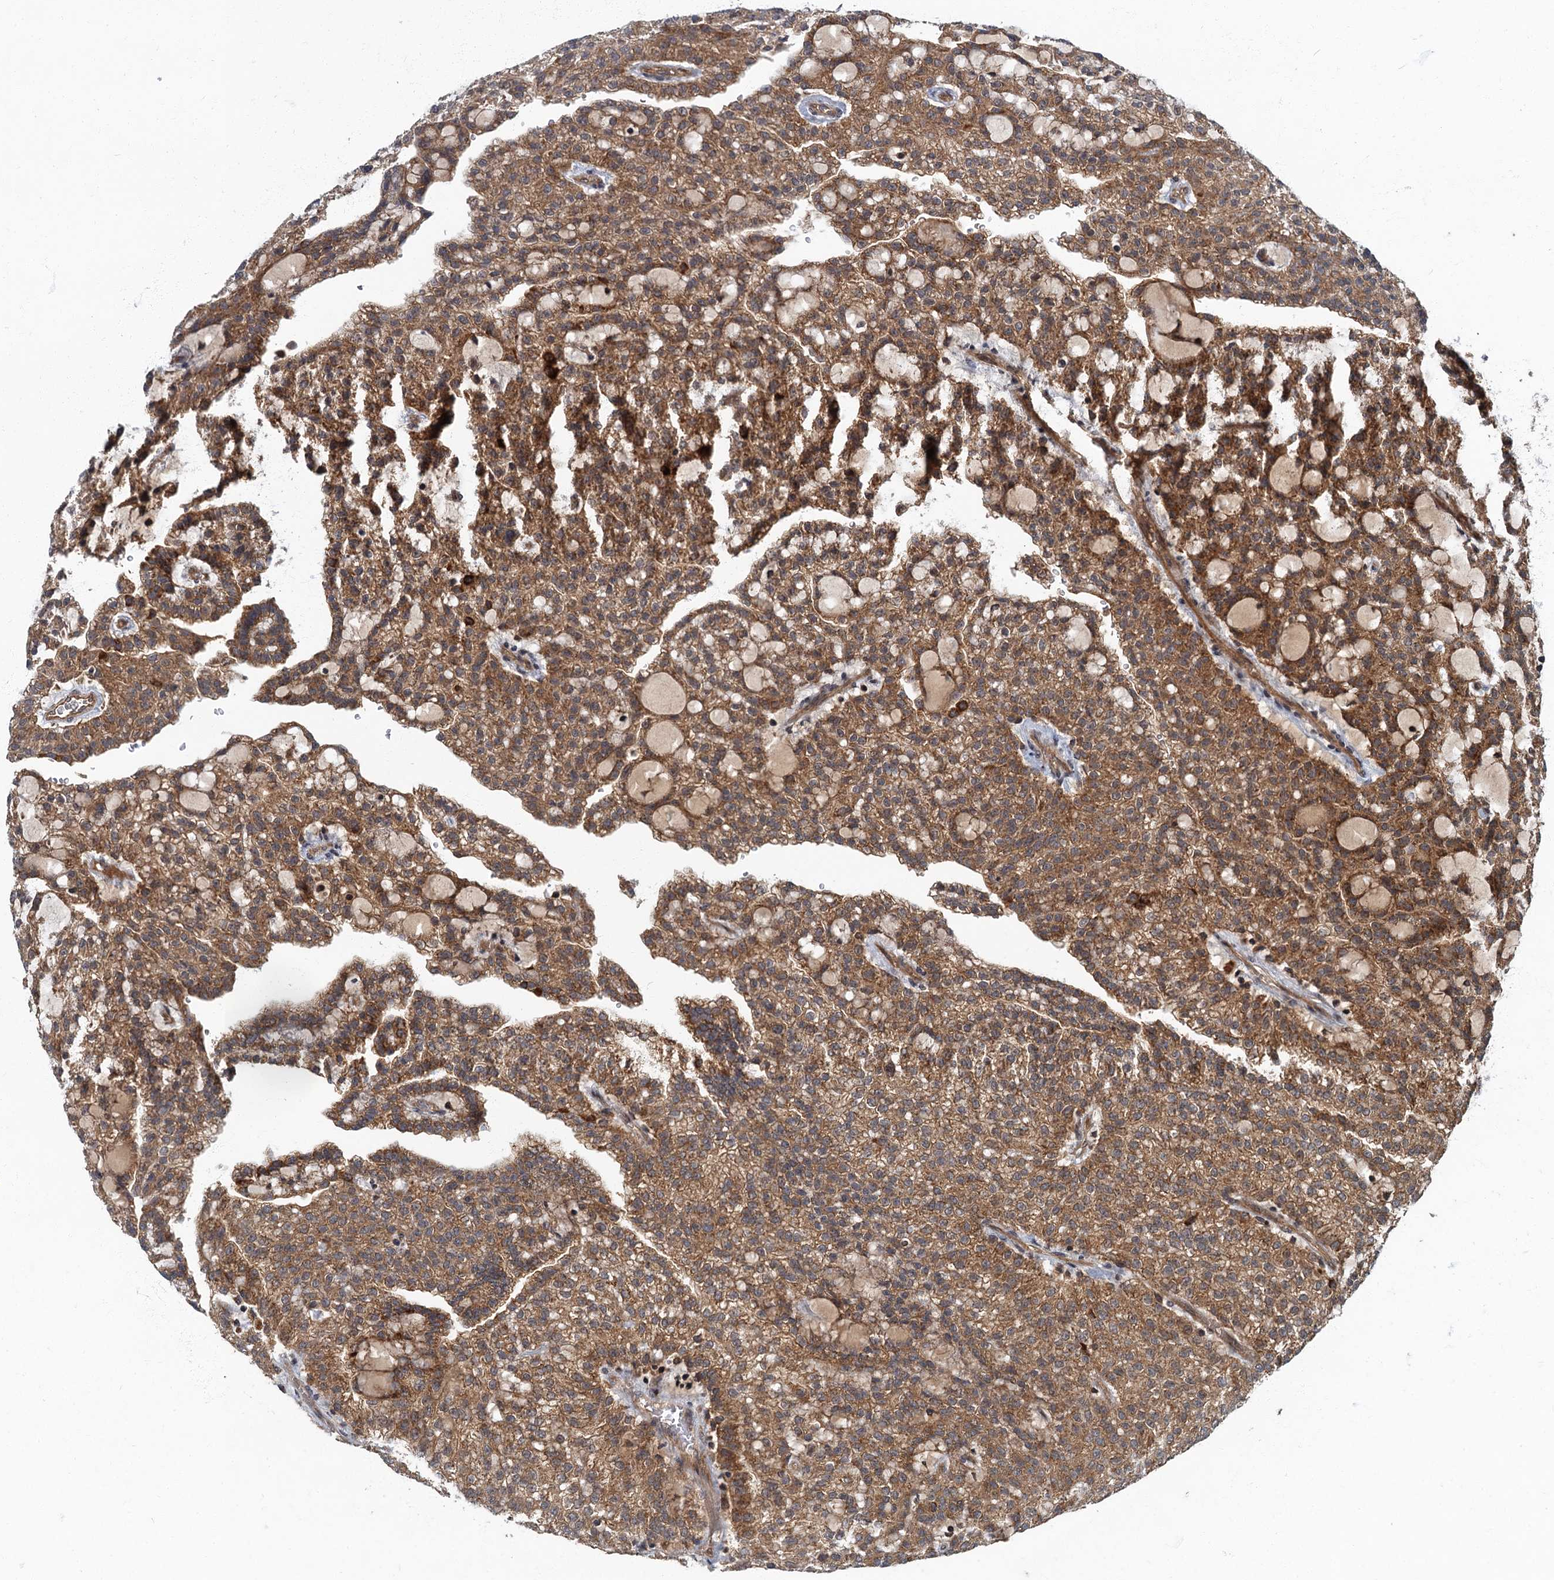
{"staining": {"intensity": "moderate", "quantity": ">75%", "location": "cytoplasmic/membranous"}, "tissue": "renal cancer", "cell_type": "Tumor cells", "image_type": "cancer", "snomed": [{"axis": "morphology", "description": "Adenocarcinoma, NOS"}, {"axis": "topography", "description": "Kidney"}], "caption": "IHC photomicrograph of renal adenocarcinoma stained for a protein (brown), which demonstrates medium levels of moderate cytoplasmic/membranous positivity in about >75% of tumor cells.", "gene": "SLC11A2", "patient": {"sex": "male", "age": 63}}